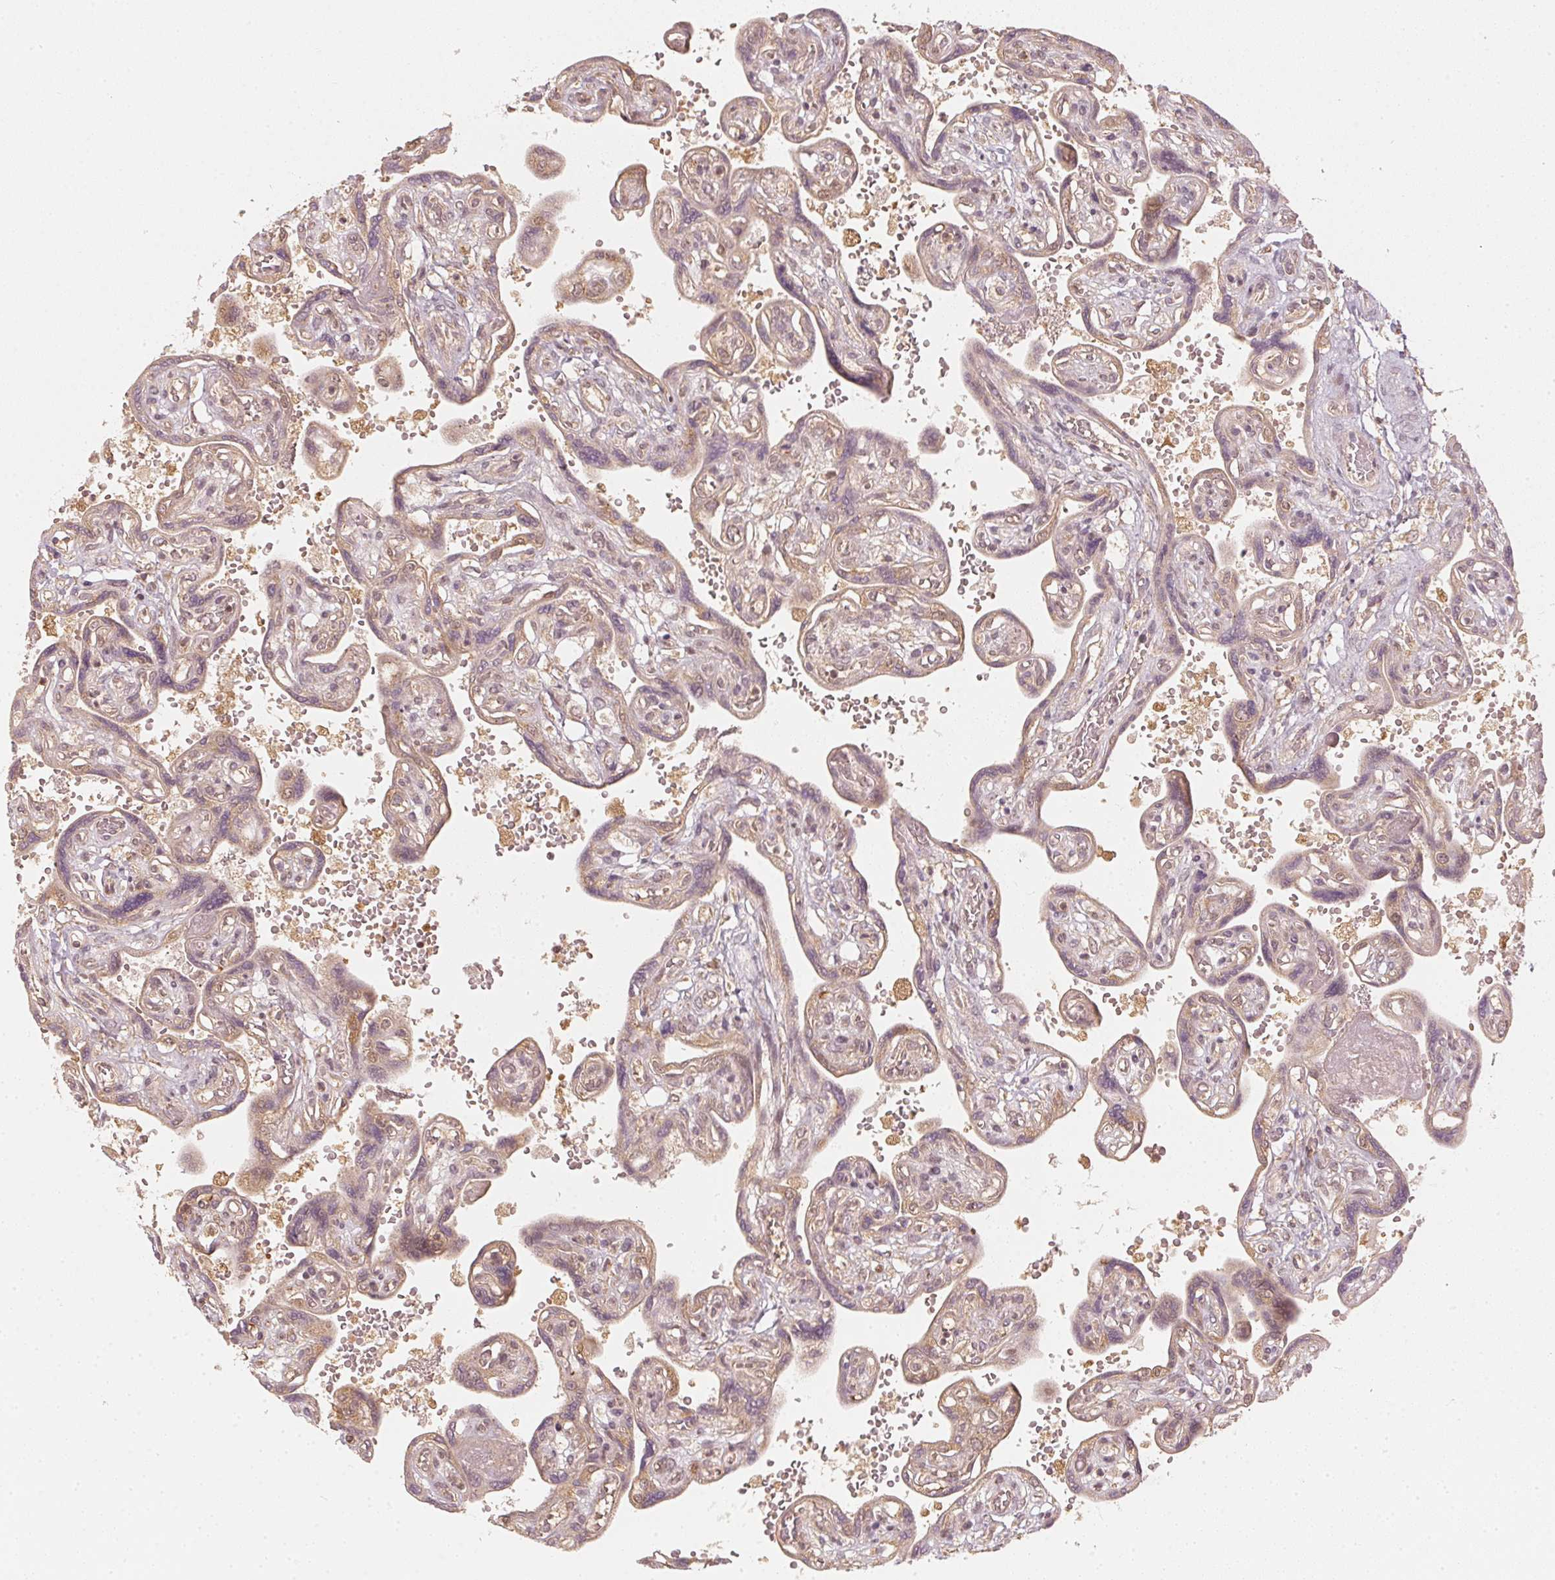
{"staining": {"intensity": "moderate", "quantity": ">75%", "location": "nuclear"}, "tissue": "placenta", "cell_type": "Decidual cells", "image_type": "normal", "snomed": [{"axis": "morphology", "description": "Normal tissue, NOS"}, {"axis": "topography", "description": "Placenta"}], "caption": "Immunohistochemistry (IHC) image of benign placenta: human placenta stained using immunohistochemistry (IHC) shows medium levels of moderate protein expression localized specifically in the nuclear of decidual cells, appearing as a nuclear brown color.", "gene": "UBE2L3", "patient": {"sex": "female", "age": 32}}